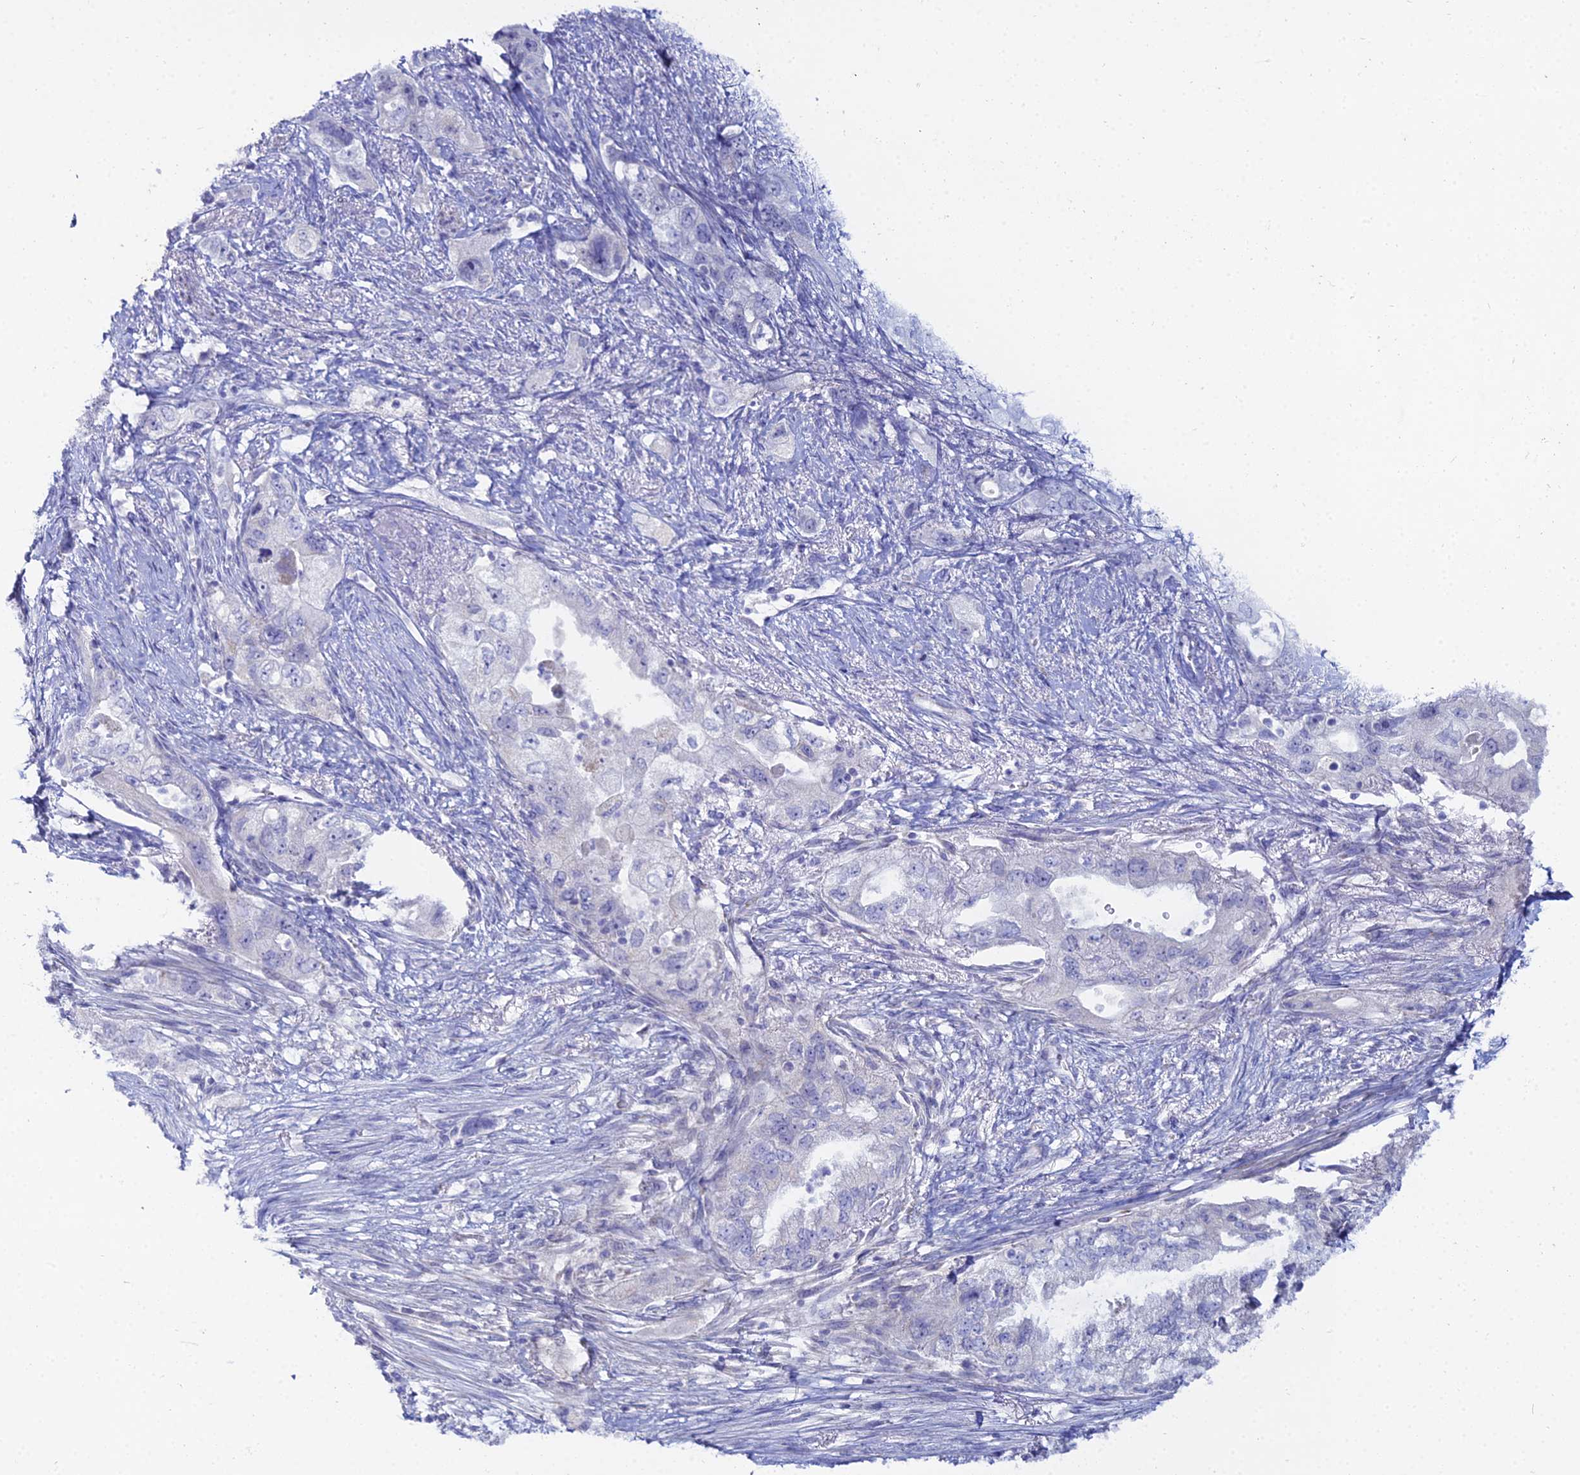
{"staining": {"intensity": "negative", "quantity": "none", "location": "none"}, "tissue": "pancreatic cancer", "cell_type": "Tumor cells", "image_type": "cancer", "snomed": [{"axis": "morphology", "description": "Adenocarcinoma, NOS"}, {"axis": "topography", "description": "Pancreas"}], "caption": "This image is of adenocarcinoma (pancreatic) stained with immunohistochemistry to label a protein in brown with the nuclei are counter-stained blue. There is no expression in tumor cells.", "gene": "DHX34", "patient": {"sex": "female", "age": 73}}